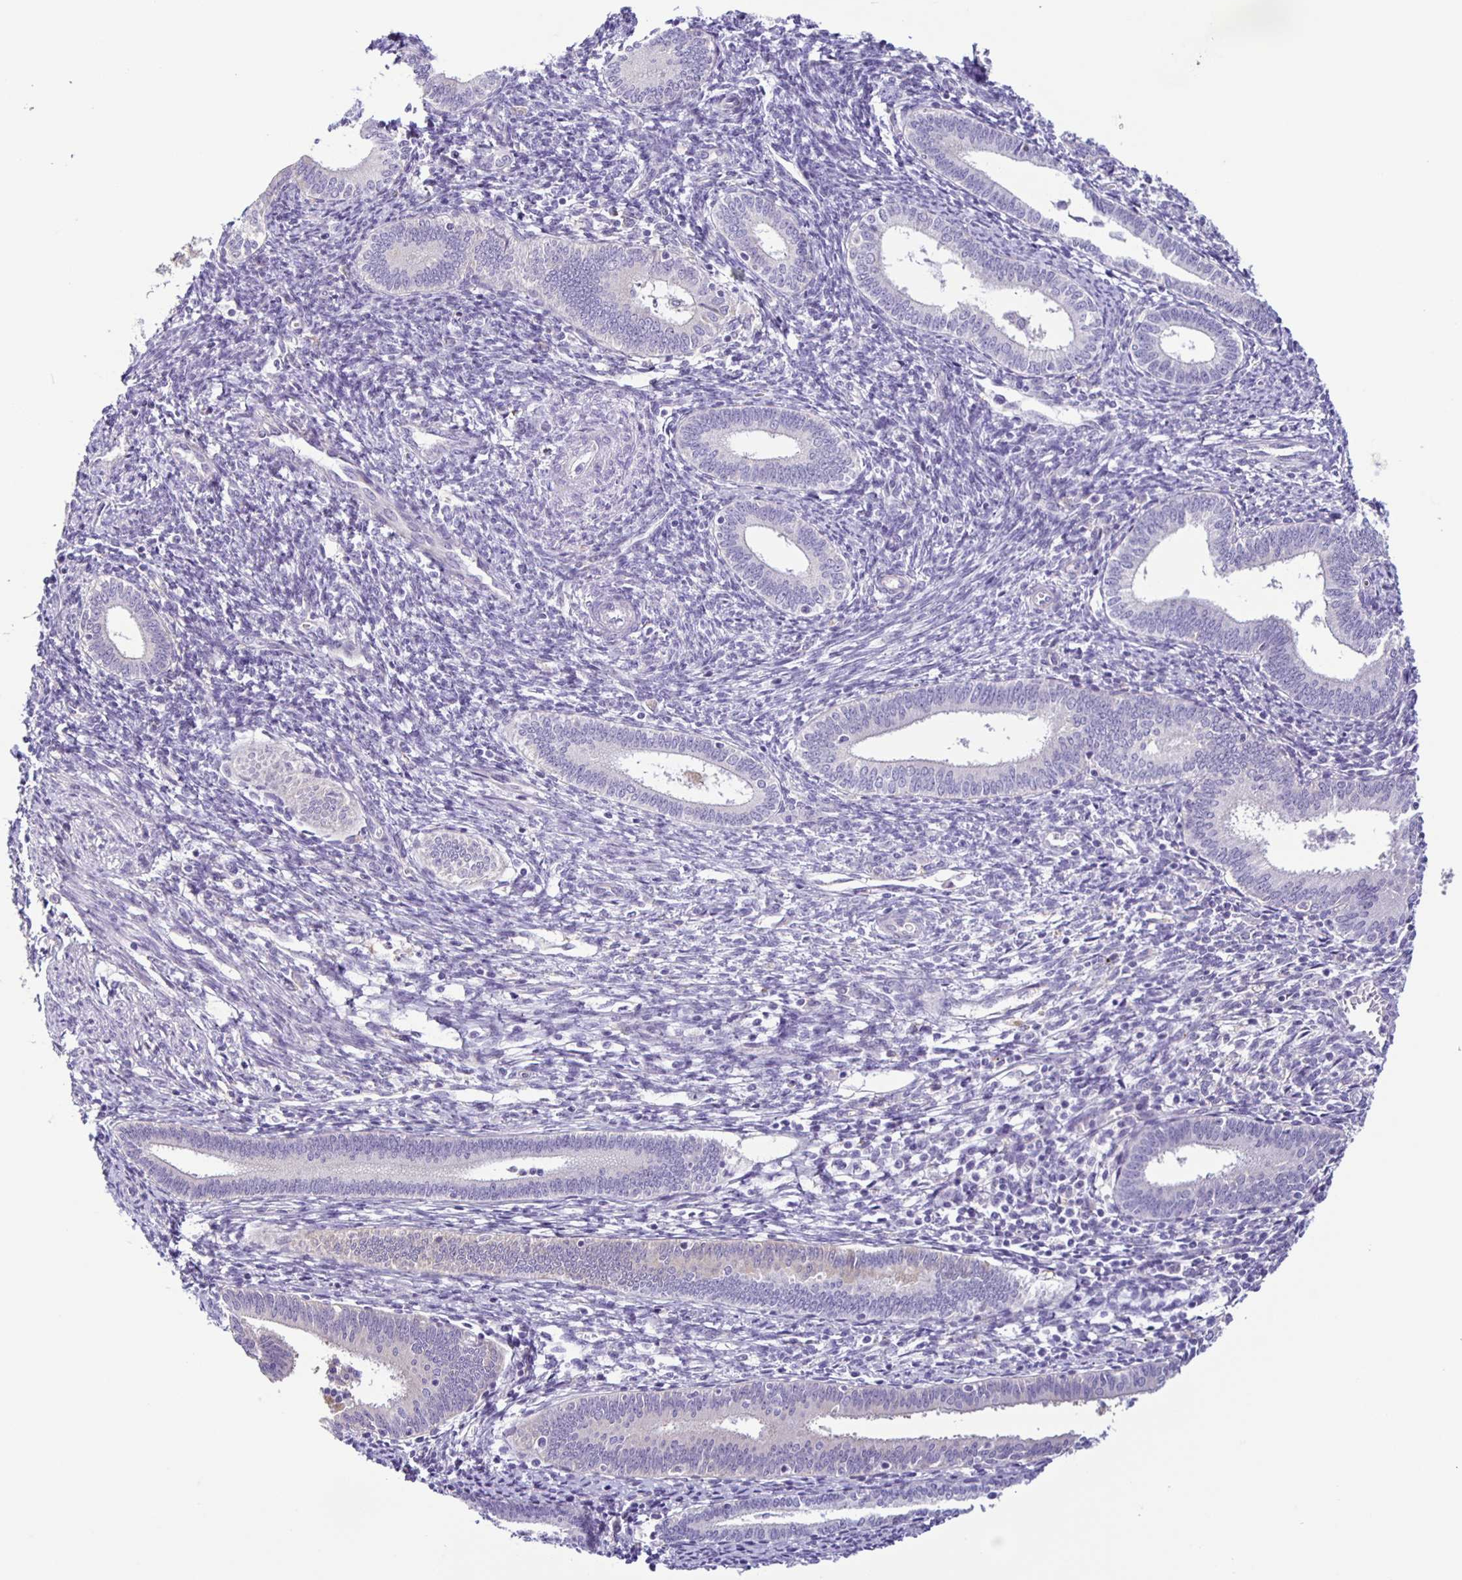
{"staining": {"intensity": "negative", "quantity": "none", "location": "none"}, "tissue": "endometrium", "cell_type": "Cells in endometrial stroma", "image_type": "normal", "snomed": [{"axis": "morphology", "description": "Normal tissue, NOS"}, {"axis": "topography", "description": "Endometrium"}], "caption": "Human endometrium stained for a protein using immunohistochemistry (IHC) shows no staining in cells in endometrial stroma.", "gene": "BOLL", "patient": {"sex": "female", "age": 41}}